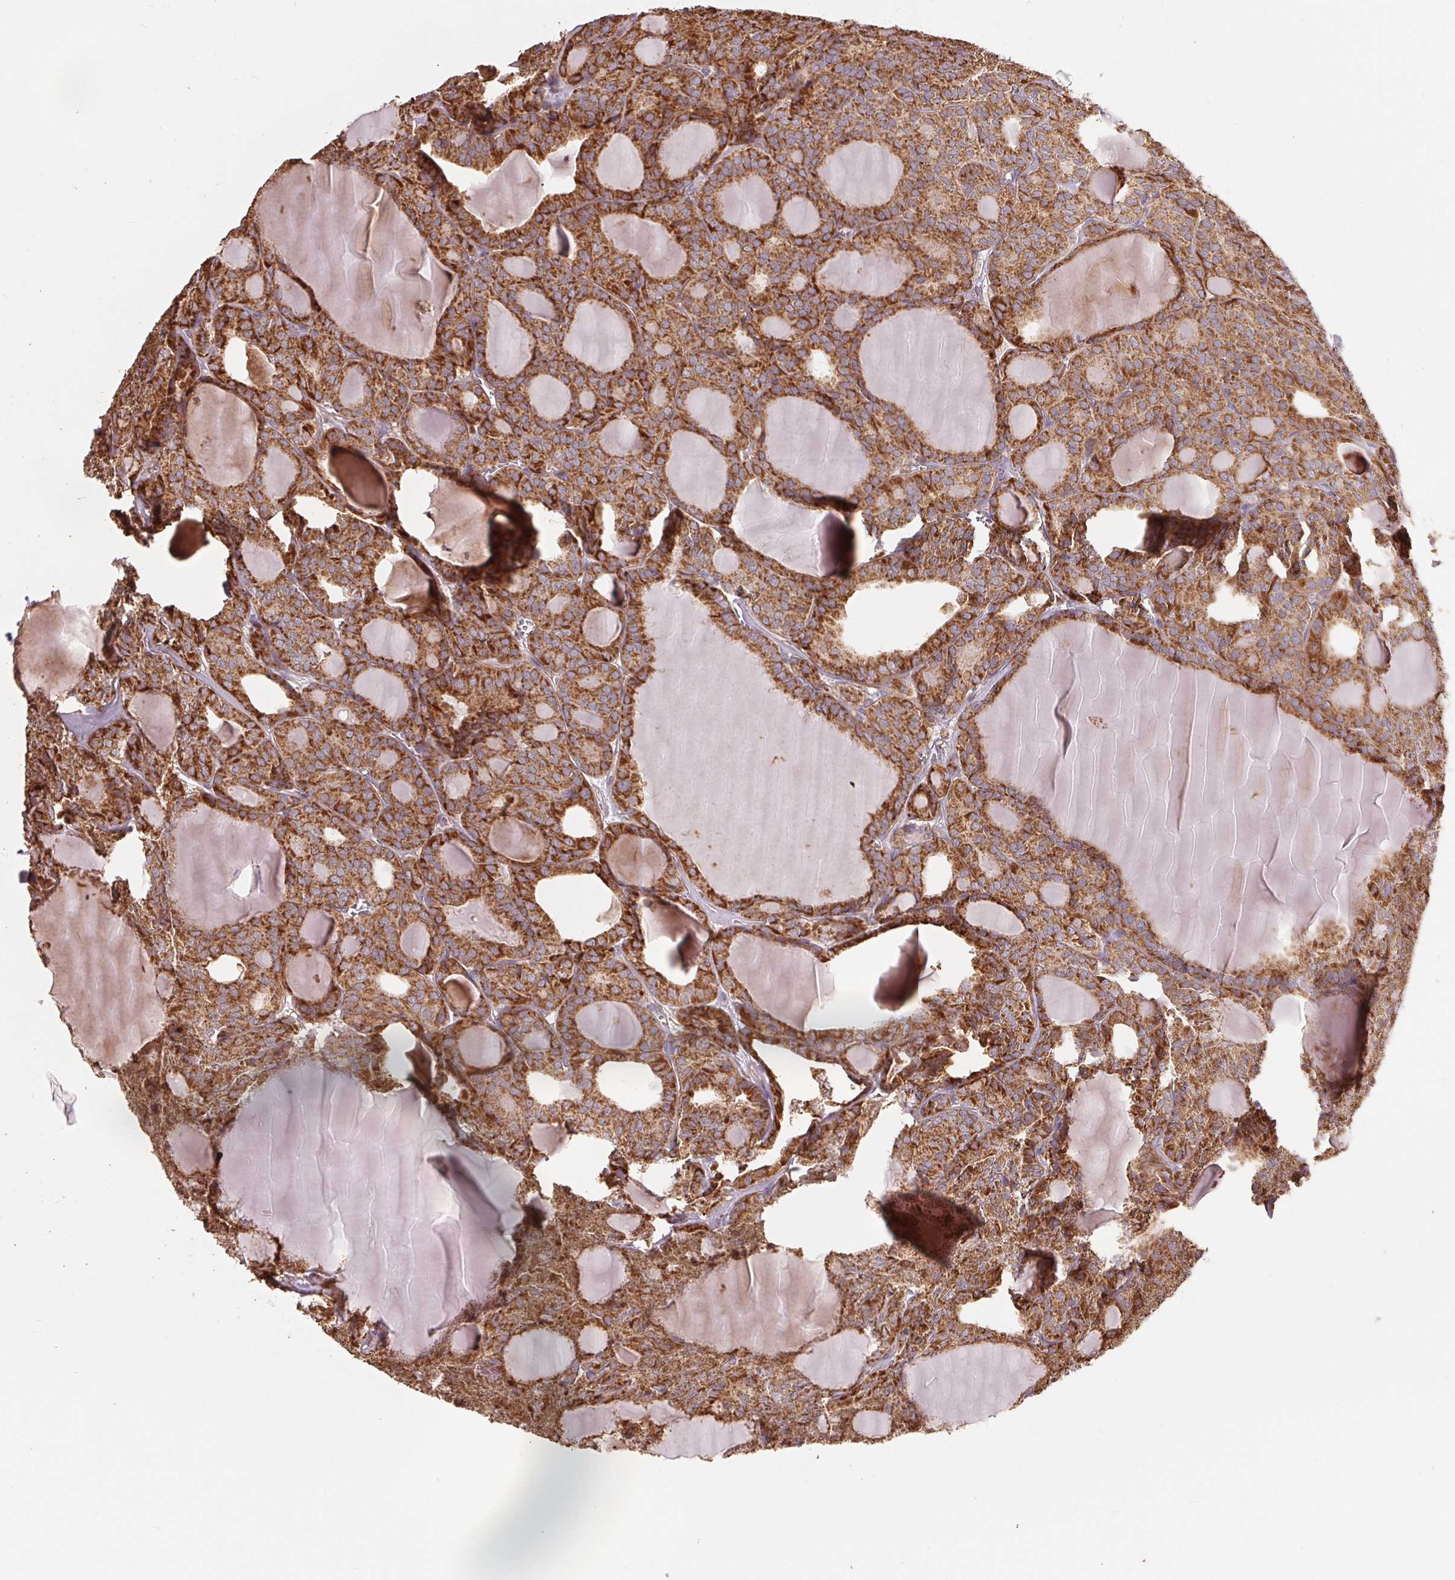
{"staining": {"intensity": "moderate", "quantity": ">75%", "location": "cytoplasmic/membranous"}, "tissue": "thyroid cancer", "cell_type": "Tumor cells", "image_type": "cancer", "snomed": [{"axis": "morphology", "description": "Follicular adenoma carcinoma, NOS"}, {"axis": "topography", "description": "Thyroid gland"}], "caption": "Approximately >75% of tumor cells in thyroid cancer reveal moderate cytoplasmic/membranous protein positivity as visualized by brown immunohistochemical staining.", "gene": "DGUOK", "patient": {"sex": "male", "age": 74}}